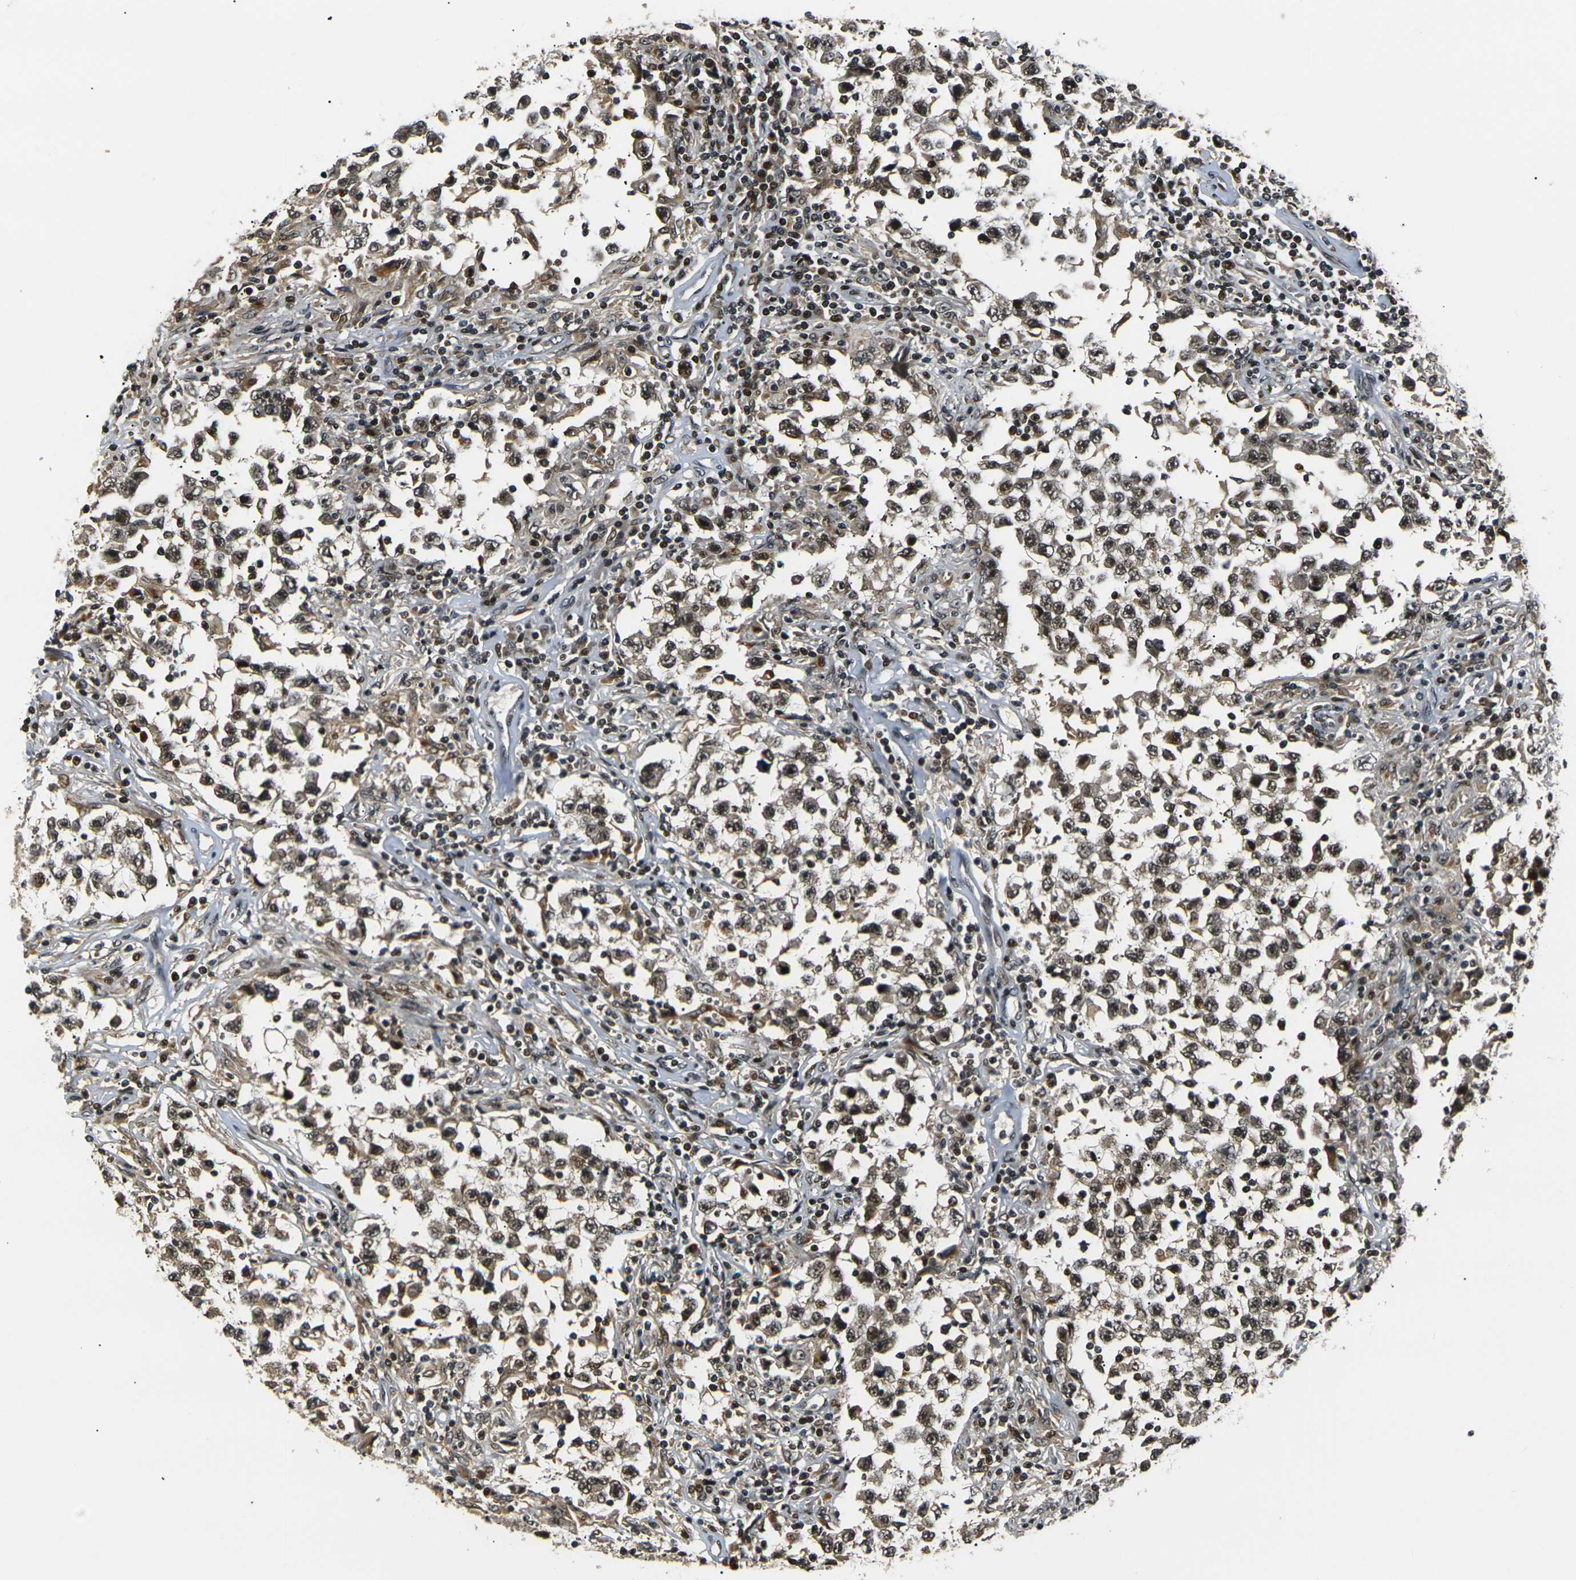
{"staining": {"intensity": "moderate", "quantity": ">75%", "location": "cytoplasmic/membranous,nuclear"}, "tissue": "testis cancer", "cell_type": "Tumor cells", "image_type": "cancer", "snomed": [{"axis": "morphology", "description": "Carcinoma, Embryonal, NOS"}, {"axis": "topography", "description": "Testis"}], "caption": "Tumor cells reveal medium levels of moderate cytoplasmic/membranous and nuclear positivity in approximately >75% of cells in human testis embryonal carcinoma.", "gene": "ACTL6A", "patient": {"sex": "male", "age": 21}}